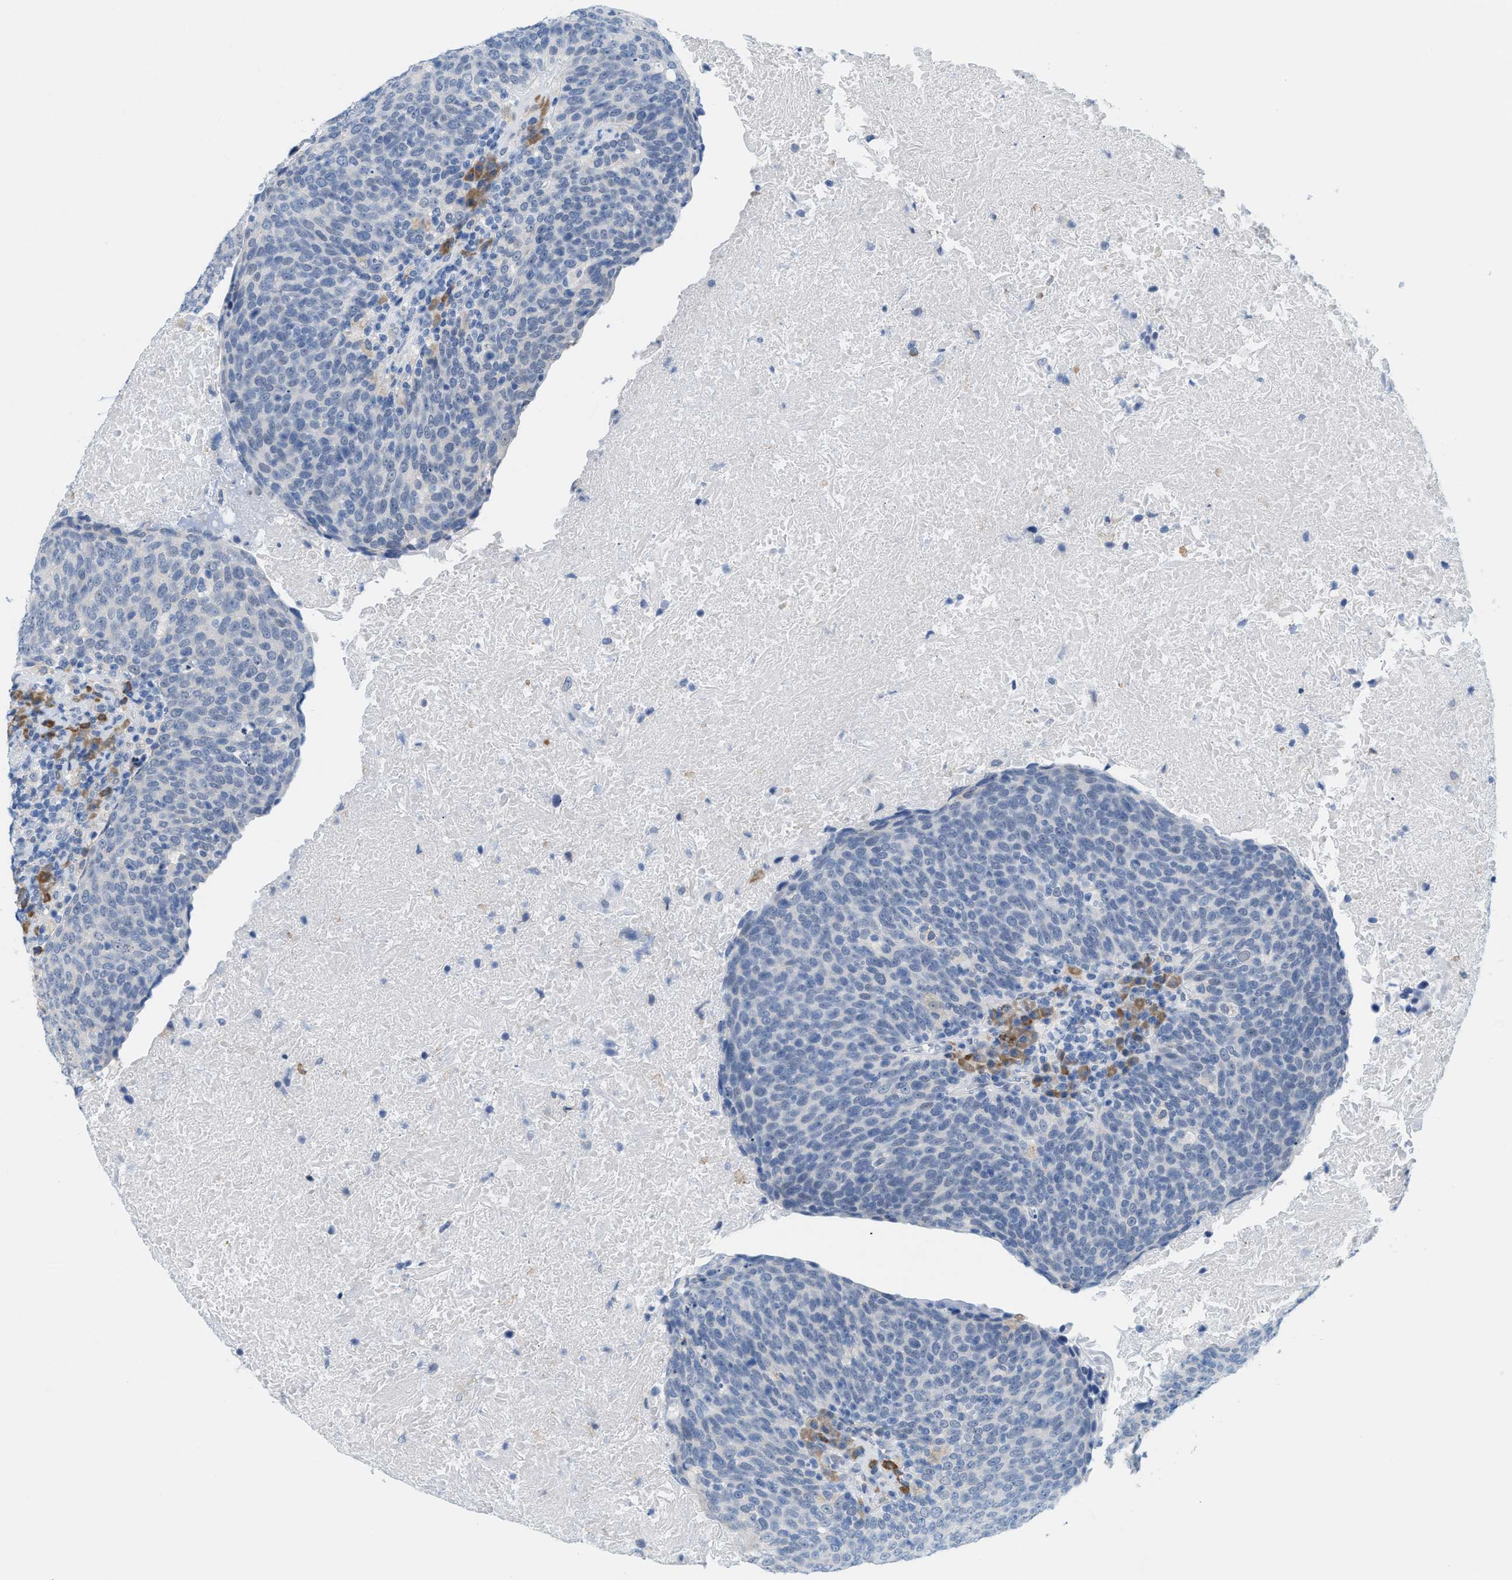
{"staining": {"intensity": "negative", "quantity": "none", "location": "none"}, "tissue": "head and neck cancer", "cell_type": "Tumor cells", "image_type": "cancer", "snomed": [{"axis": "morphology", "description": "Squamous cell carcinoma, NOS"}, {"axis": "morphology", "description": "Squamous cell carcinoma, metastatic, NOS"}, {"axis": "topography", "description": "Lymph node"}, {"axis": "topography", "description": "Head-Neck"}], "caption": "Immunohistochemical staining of human head and neck squamous cell carcinoma displays no significant positivity in tumor cells.", "gene": "KIFC3", "patient": {"sex": "male", "age": 62}}